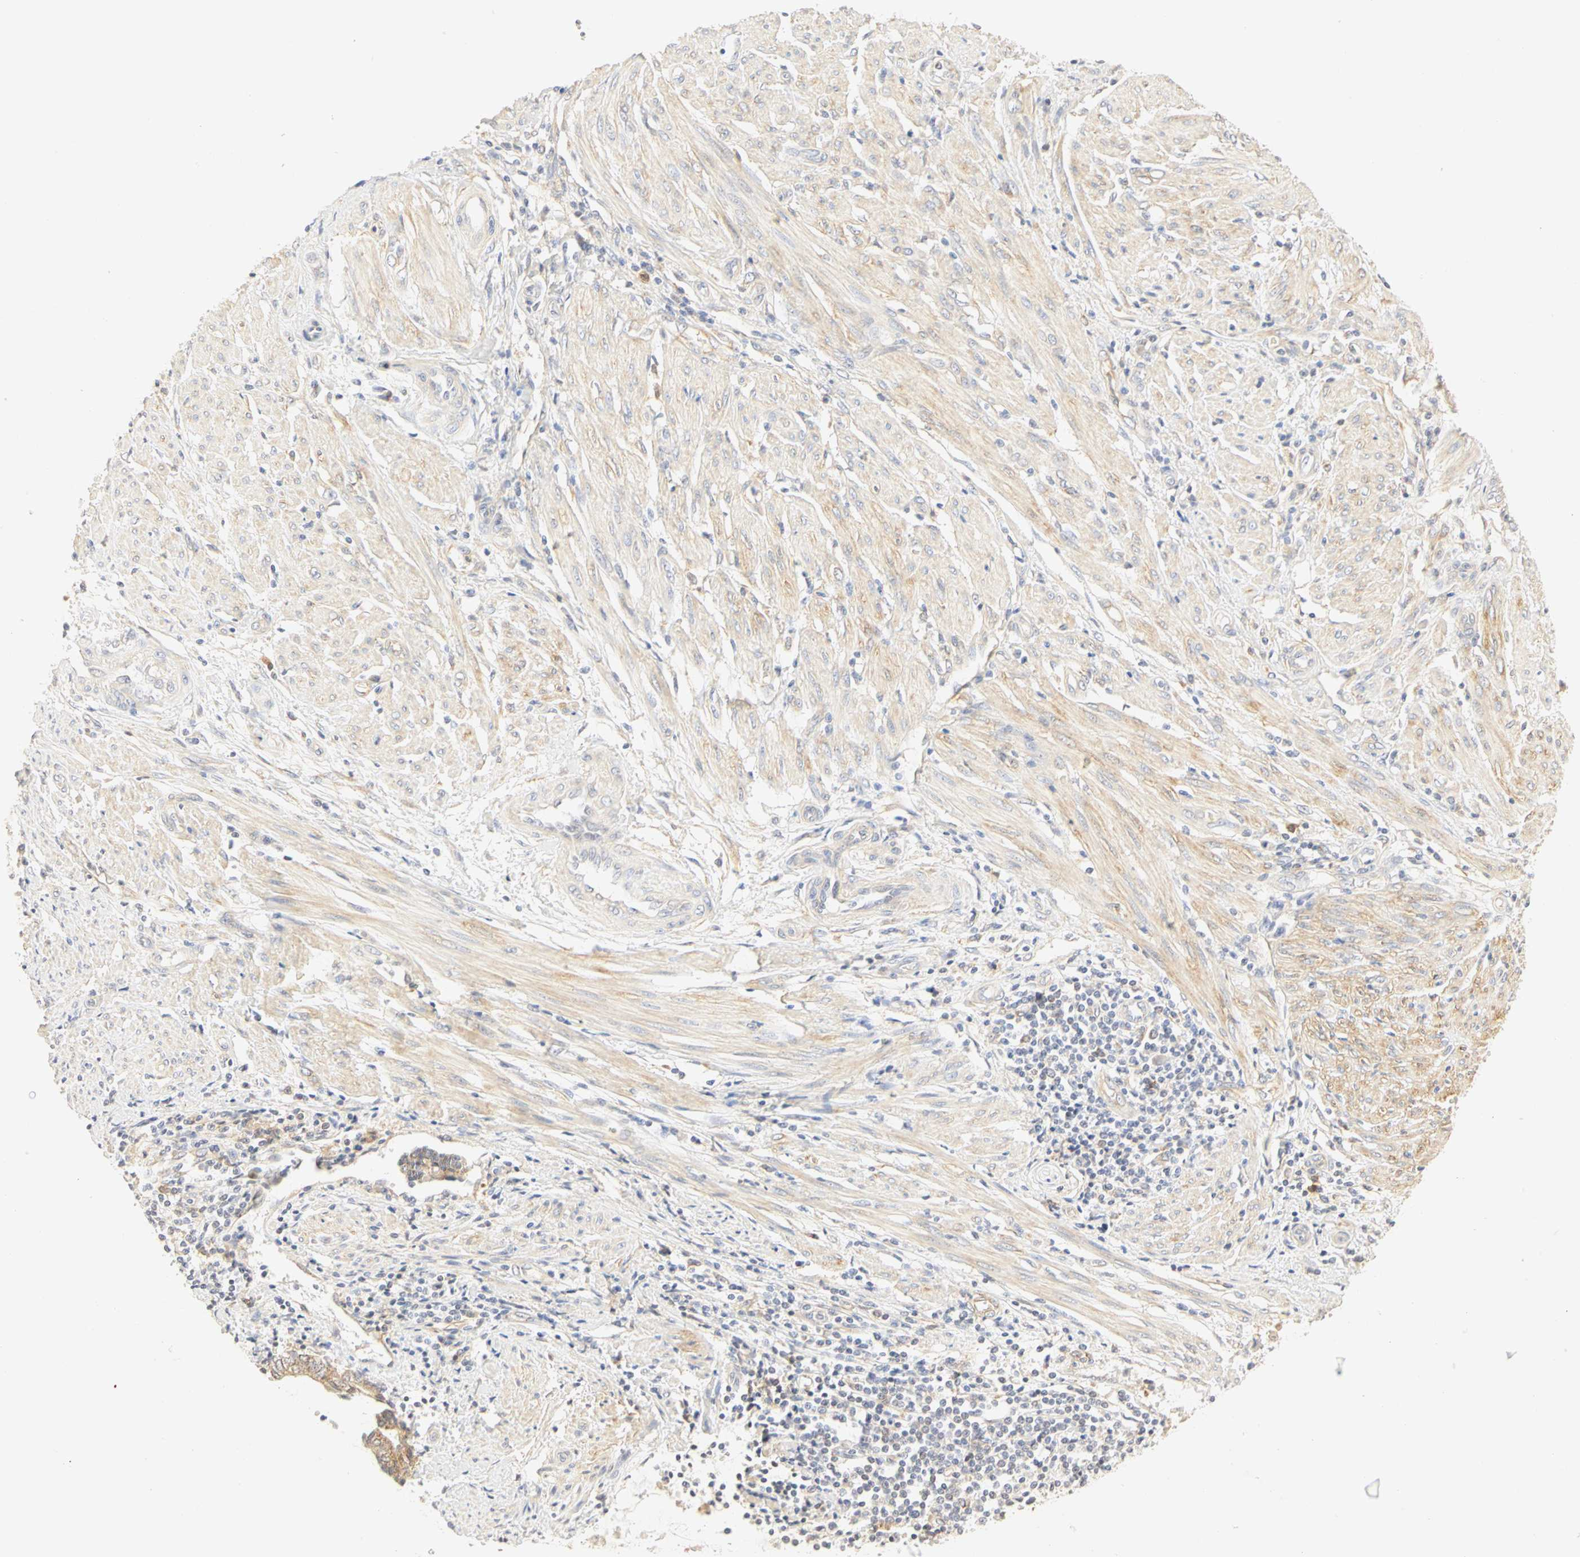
{"staining": {"intensity": "moderate", "quantity": ">75%", "location": "cytoplasmic/membranous"}, "tissue": "endometrial cancer", "cell_type": "Tumor cells", "image_type": "cancer", "snomed": [{"axis": "morphology", "description": "Adenocarcinoma, NOS"}, {"axis": "topography", "description": "Uterus"}, {"axis": "topography", "description": "Endometrium"}], "caption": "IHC micrograph of human adenocarcinoma (endometrial) stained for a protein (brown), which displays medium levels of moderate cytoplasmic/membranous staining in about >75% of tumor cells.", "gene": "GNRH2", "patient": {"sex": "female", "age": 70}}